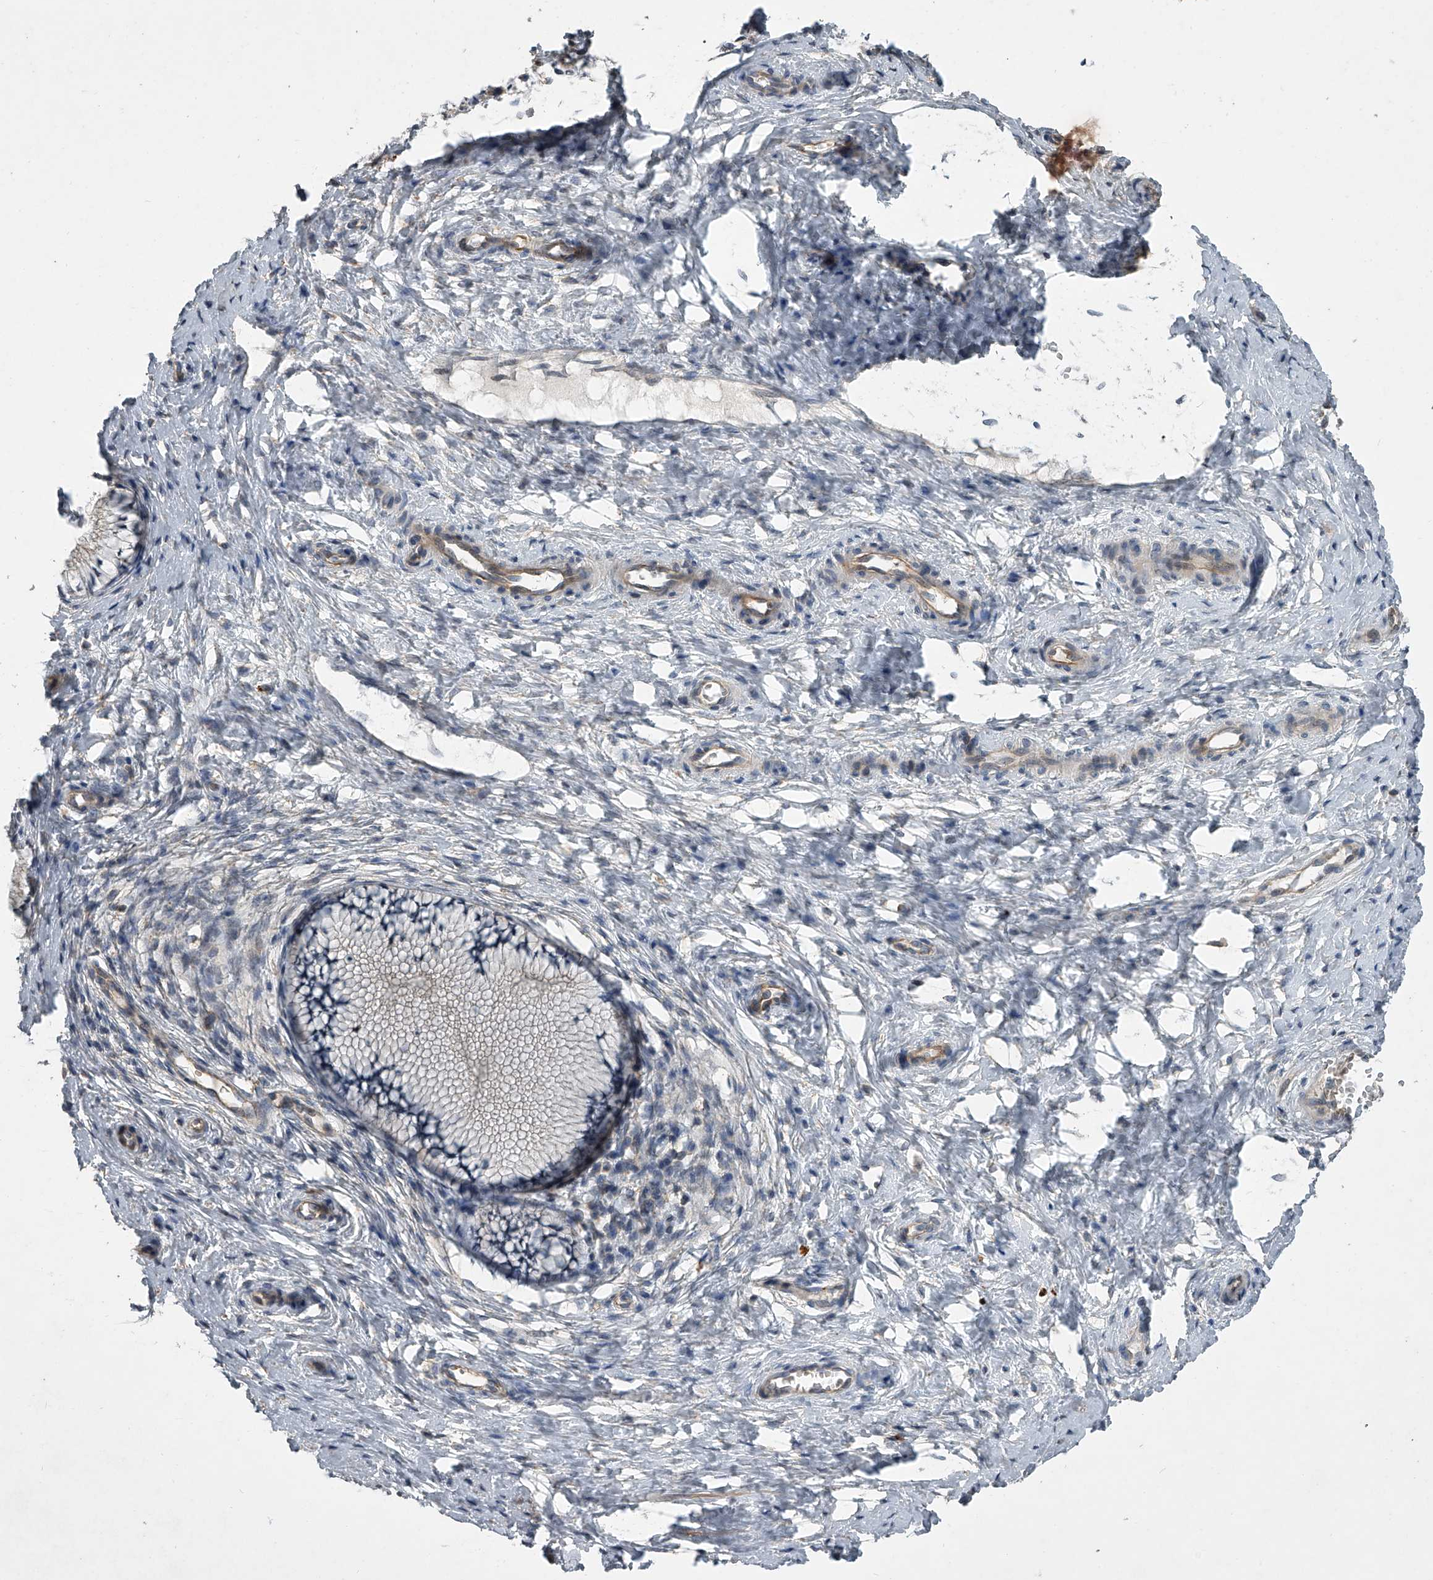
{"staining": {"intensity": "moderate", "quantity": "25%-75%", "location": "cytoplasmic/membranous"}, "tissue": "cervix", "cell_type": "Glandular cells", "image_type": "normal", "snomed": [{"axis": "morphology", "description": "Normal tissue, NOS"}, {"axis": "topography", "description": "Cervix"}], "caption": "IHC of benign human cervix displays medium levels of moderate cytoplasmic/membranous positivity in about 25%-75% of glandular cells. The protein of interest is shown in brown color, while the nuclei are stained blue.", "gene": "DOCK9", "patient": {"sex": "female", "age": 36}}